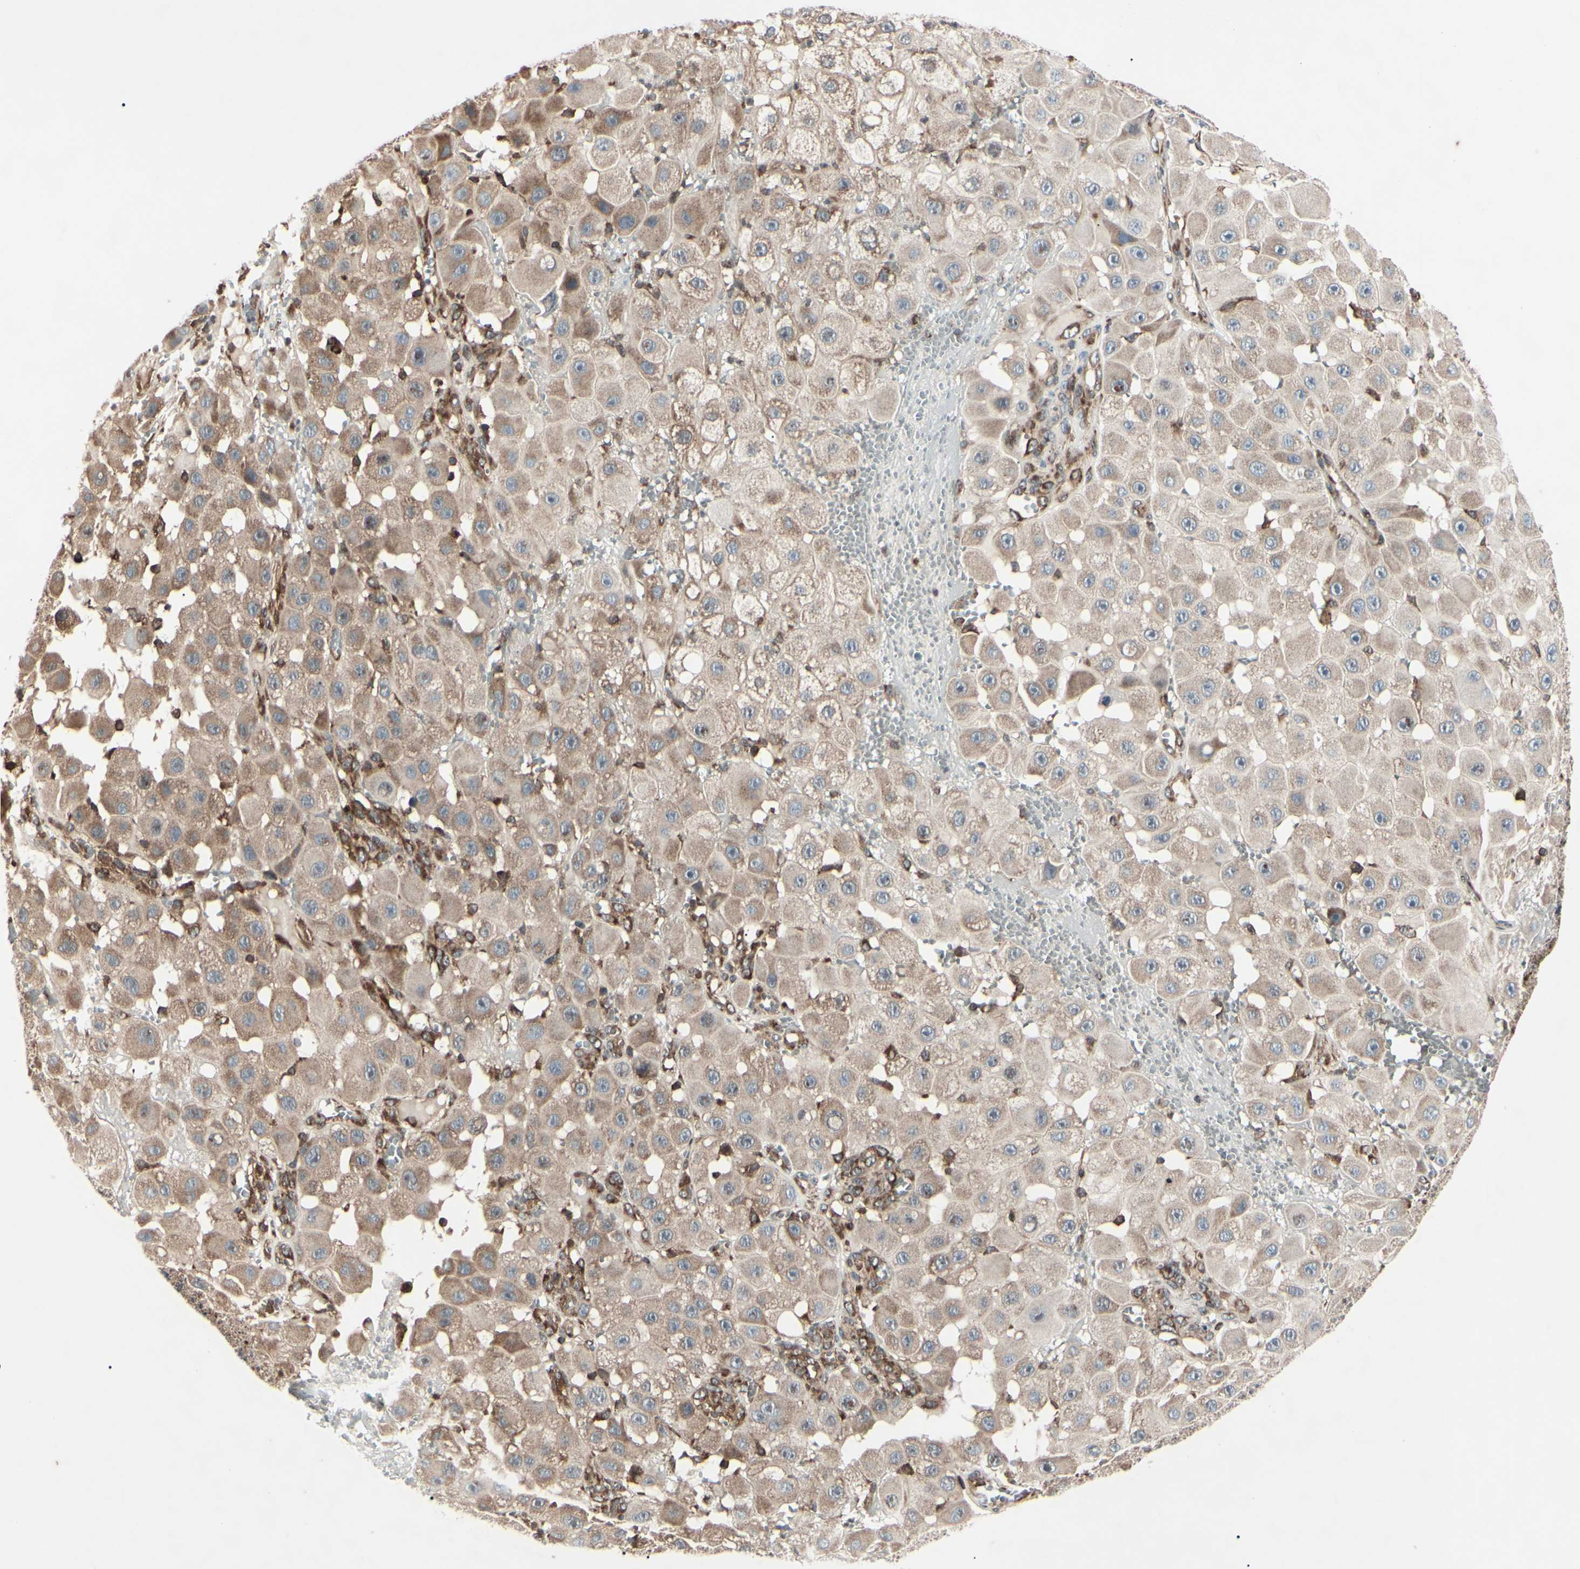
{"staining": {"intensity": "moderate", "quantity": ">75%", "location": "cytoplasmic/membranous"}, "tissue": "melanoma", "cell_type": "Tumor cells", "image_type": "cancer", "snomed": [{"axis": "morphology", "description": "Malignant melanoma, NOS"}, {"axis": "topography", "description": "Skin"}], "caption": "Human melanoma stained for a protein (brown) demonstrates moderate cytoplasmic/membranous positive positivity in approximately >75% of tumor cells.", "gene": "MAPRE1", "patient": {"sex": "female", "age": 81}}